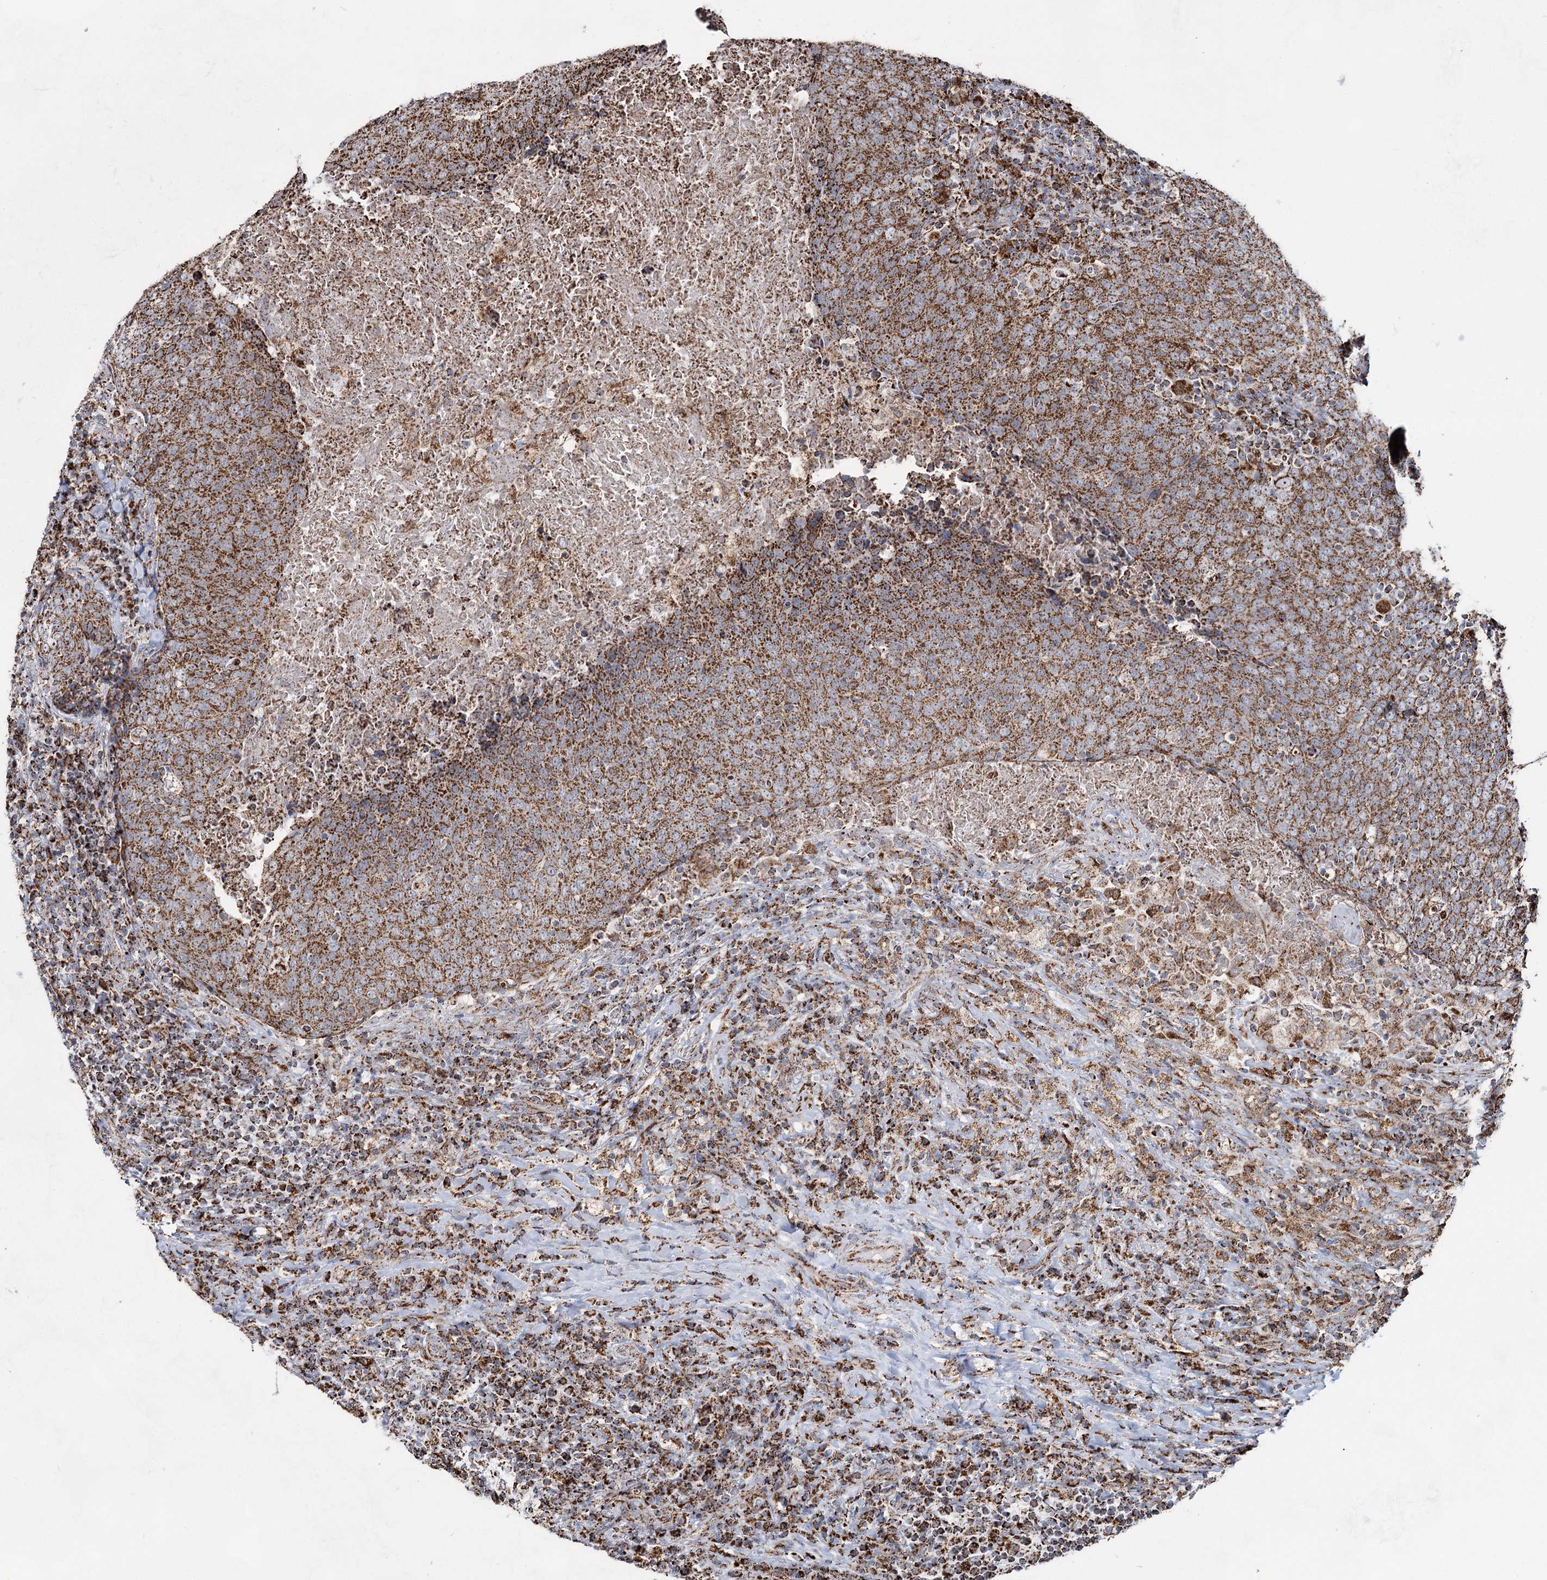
{"staining": {"intensity": "strong", "quantity": ">75%", "location": "cytoplasmic/membranous"}, "tissue": "head and neck cancer", "cell_type": "Tumor cells", "image_type": "cancer", "snomed": [{"axis": "morphology", "description": "Squamous cell carcinoma, NOS"}, {"axis": "morphology", "description": "Squamous cell carcinoma, metastatic, NOS"}, {"axis": "topography", "description": "Lymph node"}, {"axis": "topography", "description": "Head-Neck"}], "caption": "Immunohistochemistry (IHC) of head and neck cancer (squamous cell carcinoma) exhibits high levels of strong cytoplasmic/membranous positivity in about >75% of tumor cells.", "gene": "CWF19L1", "patient": {"sex": "male", "age": 62}}